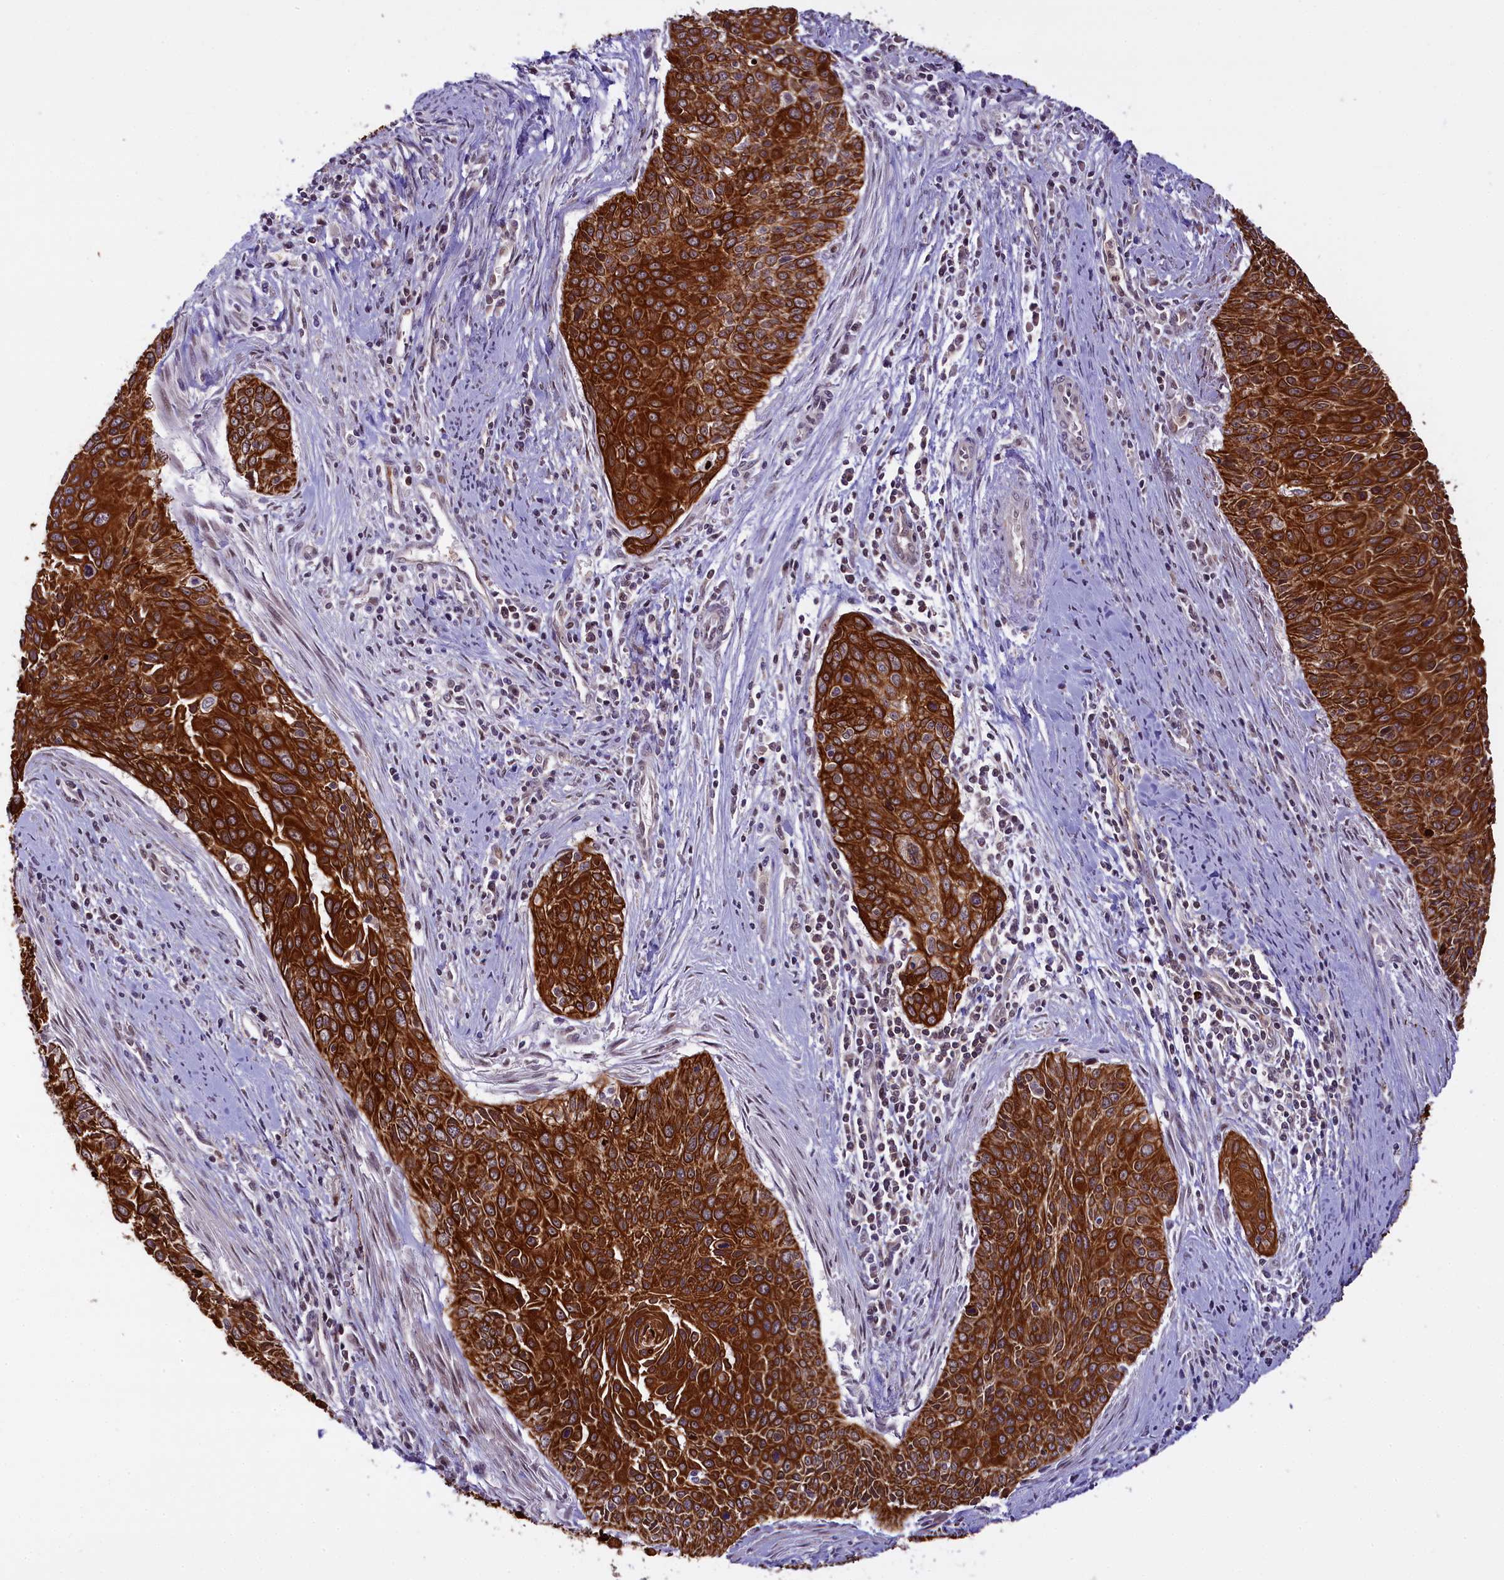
{"staining": {"intensity": "strong", "quantity": ">75%", "location": "cytoplasmic/membranous"}, "tissue": "cervical cancer", "cell_type": "Tumor cells", "image_type": "cancer", "snomed": [{"axis": "morphology", "description": "Squamous cell carcinoma, NOS"}, {"axis": "topography", "description": "Cervix"}], "caption": "Tumor cells demonstrate strong cytoplasmic/membranous positivity in approximately >75% of cells in squamous cell carcinoma (cervical).", "gene": "CARD8", "patient": {"sex": "female", "age": 55}}